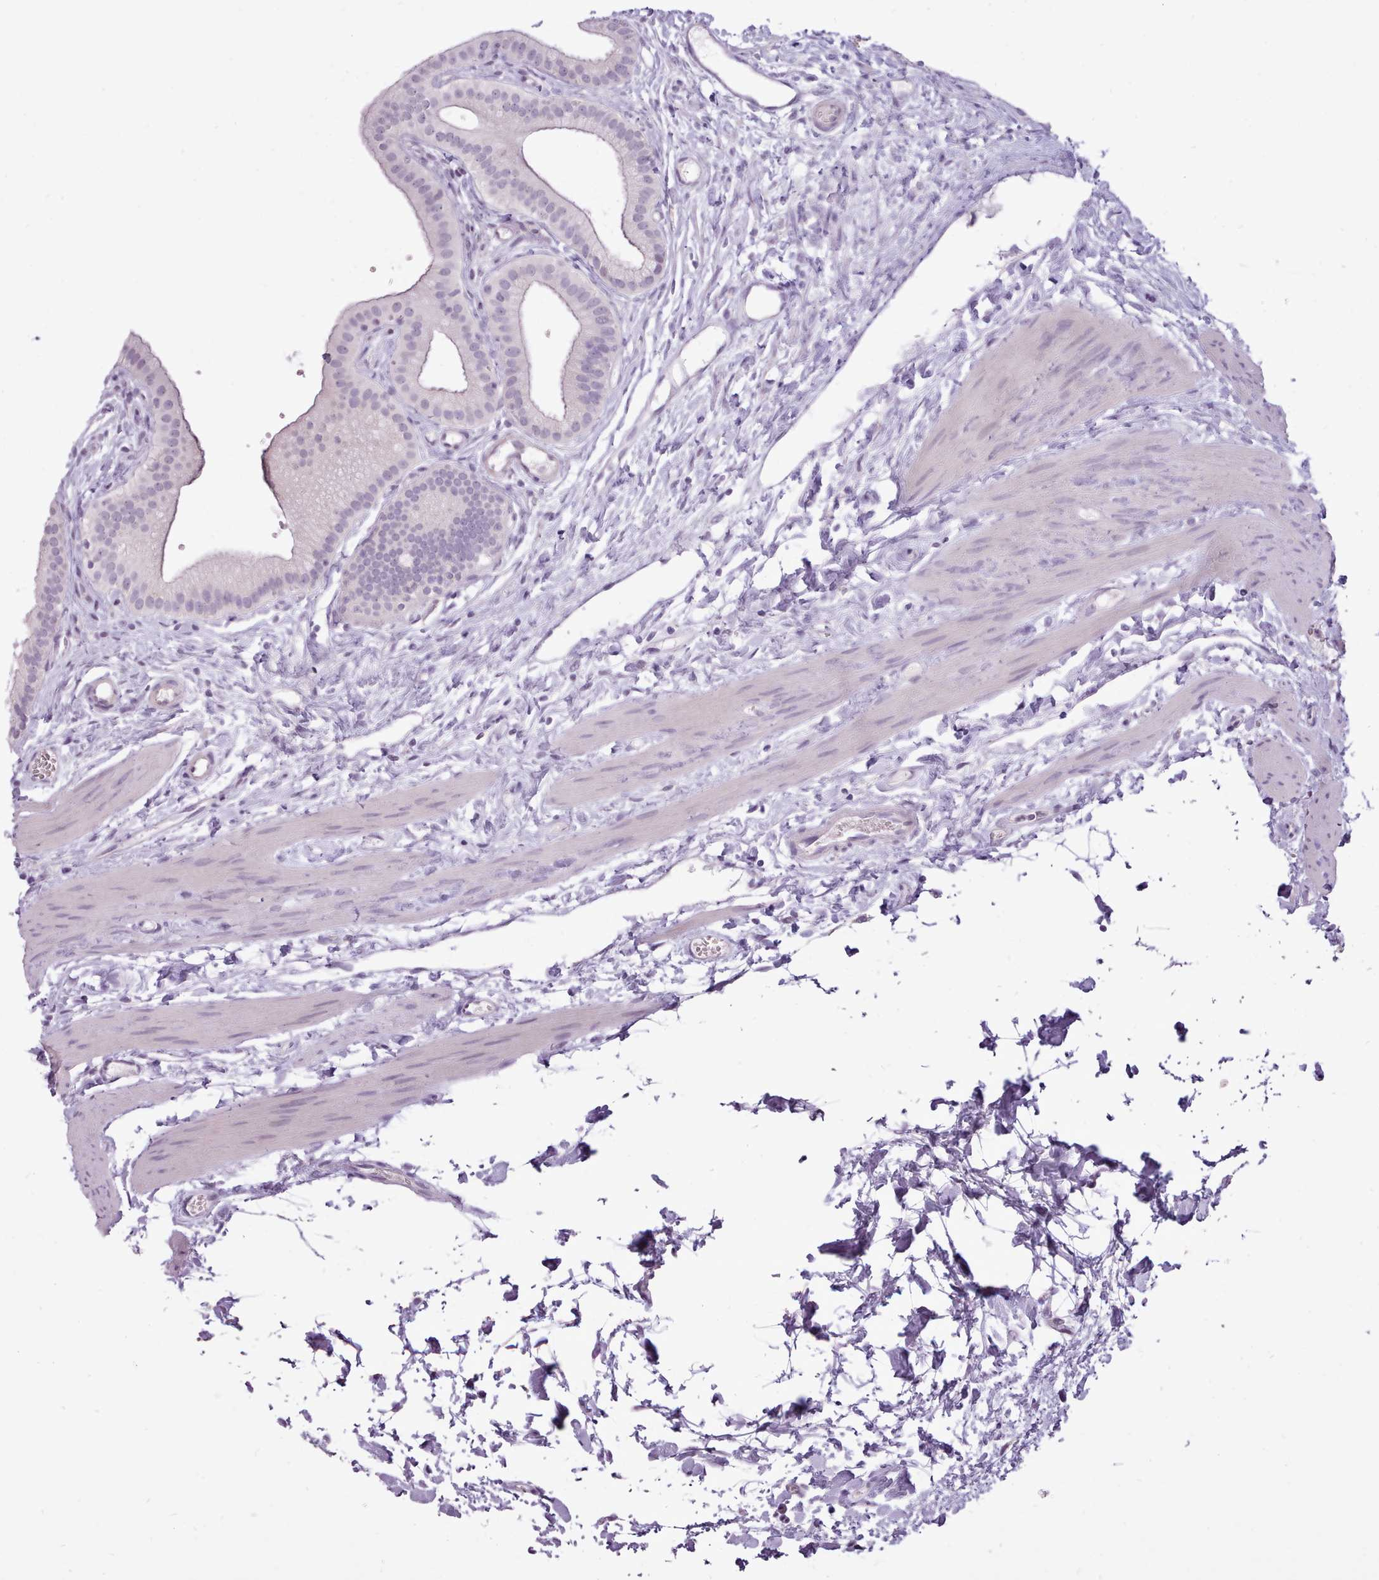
{"staining": {"intensity": "weak", "quantity": "<25%", "location": "cytoplasmic/membranous"}, "tissue": "gallbladder", "cell_type": "Glandular cells", "image_type": "normal", "snomed": [{"axis": "morphology", "description": "Normal tissue, NOS"}, {"axis": "topography", "description": "Gallbladder"}], "caption": "The histopathology image displays no staining of glandular cells in unremarkable gallbladder. (Brightfield microscopy of DAB IHC at high magnification).", "gene": "BDKRB2", "patient": {"sex": "female", "age": 54}}